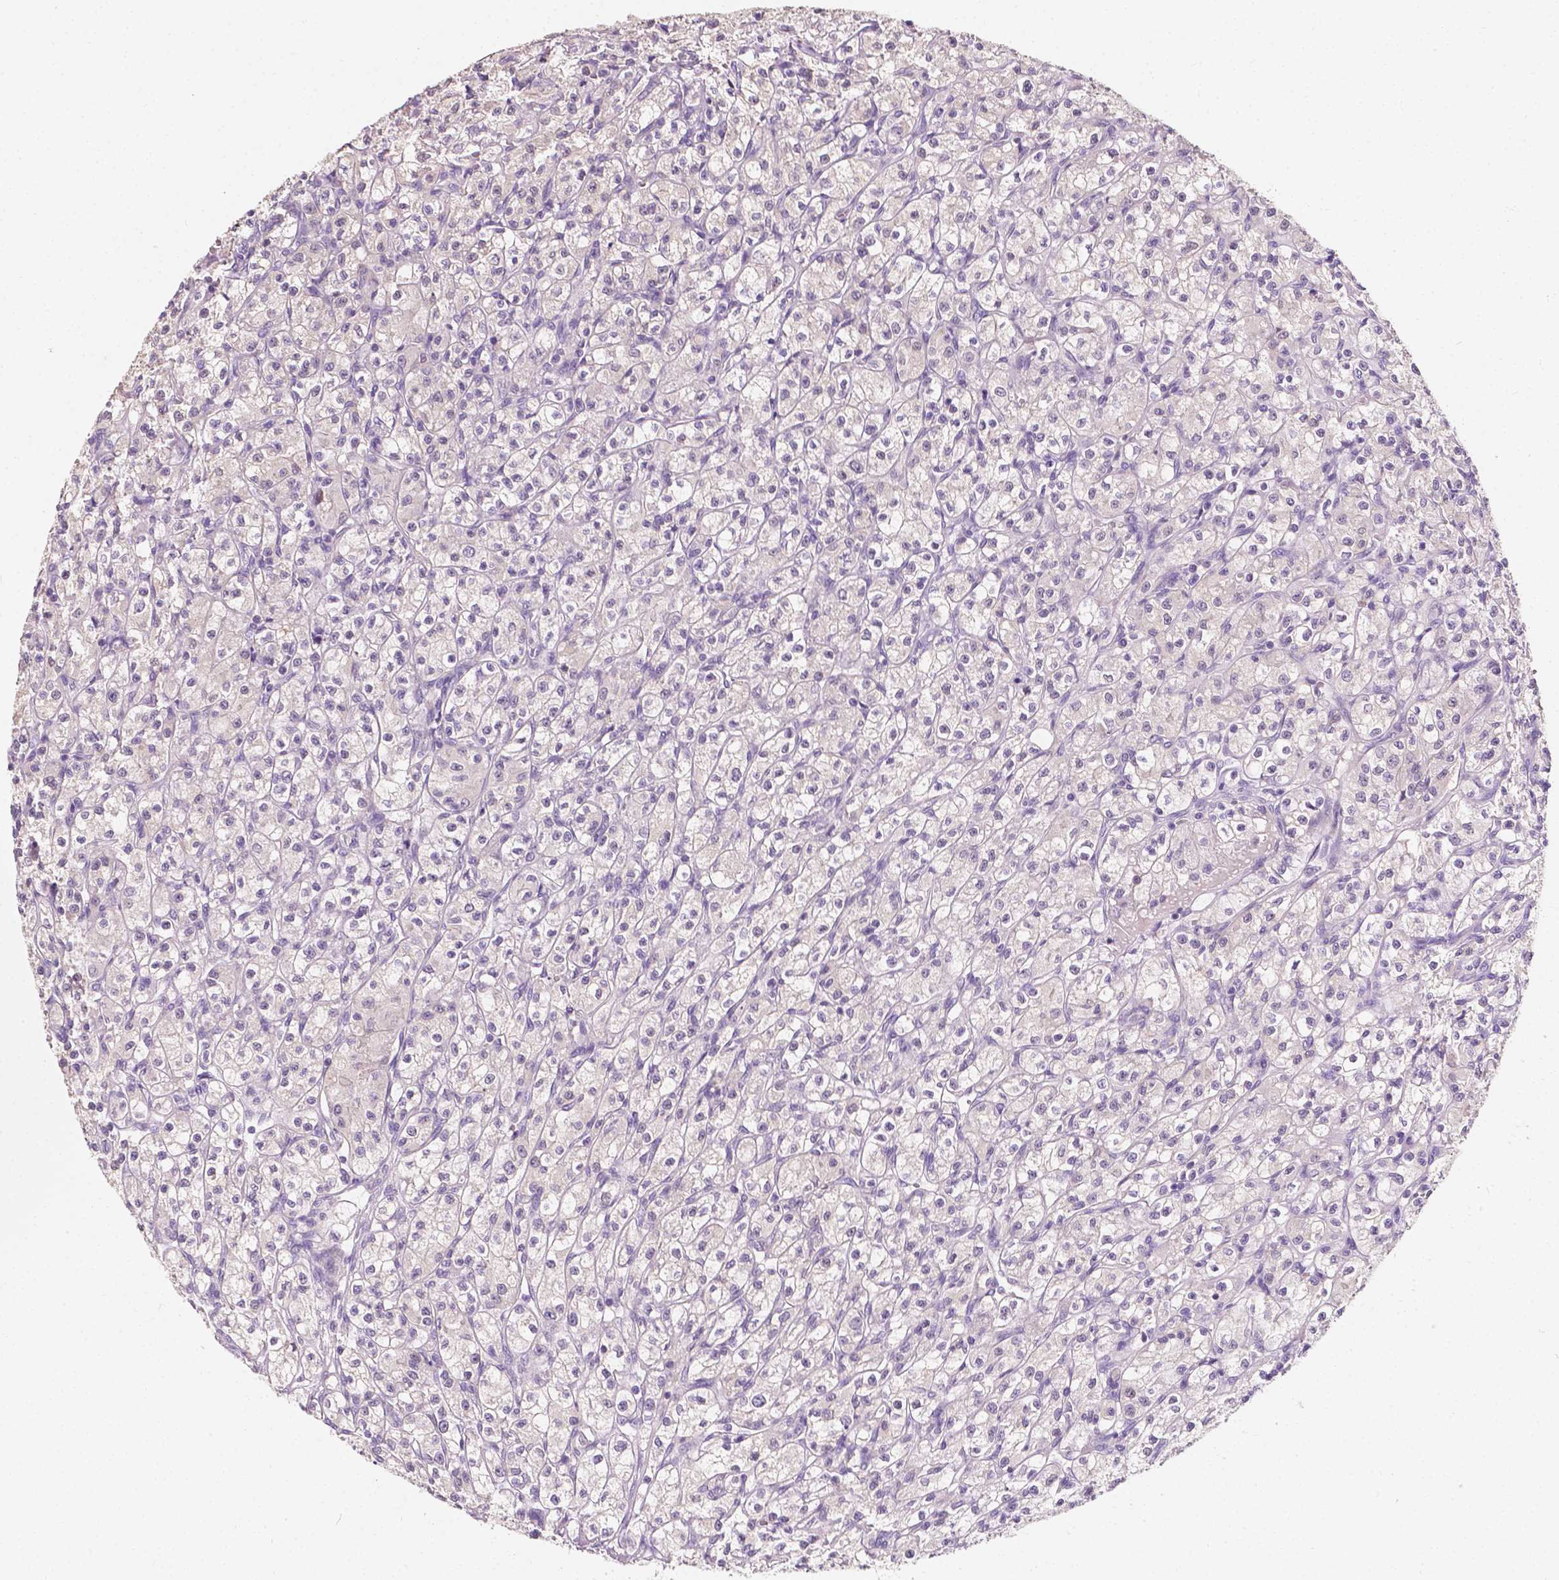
{"staining": {"intensity": "negative", "quantity": "none", "location": "none"}, "tissue": "renal cancer", "cell_type": "Tumor cells", "image_type": "cancer", "snomed": [{"axis": "morphology", "description": "Adenocarcinoma, NOS"}, {"axis": "topography", "description": "Kidney"}], "caption": "Tumor cells are negative for brown protein staining in renal cancer (adenocarcinoma).", "gene": "TAL1", "patient": {"sex": "female", "age": 70}}